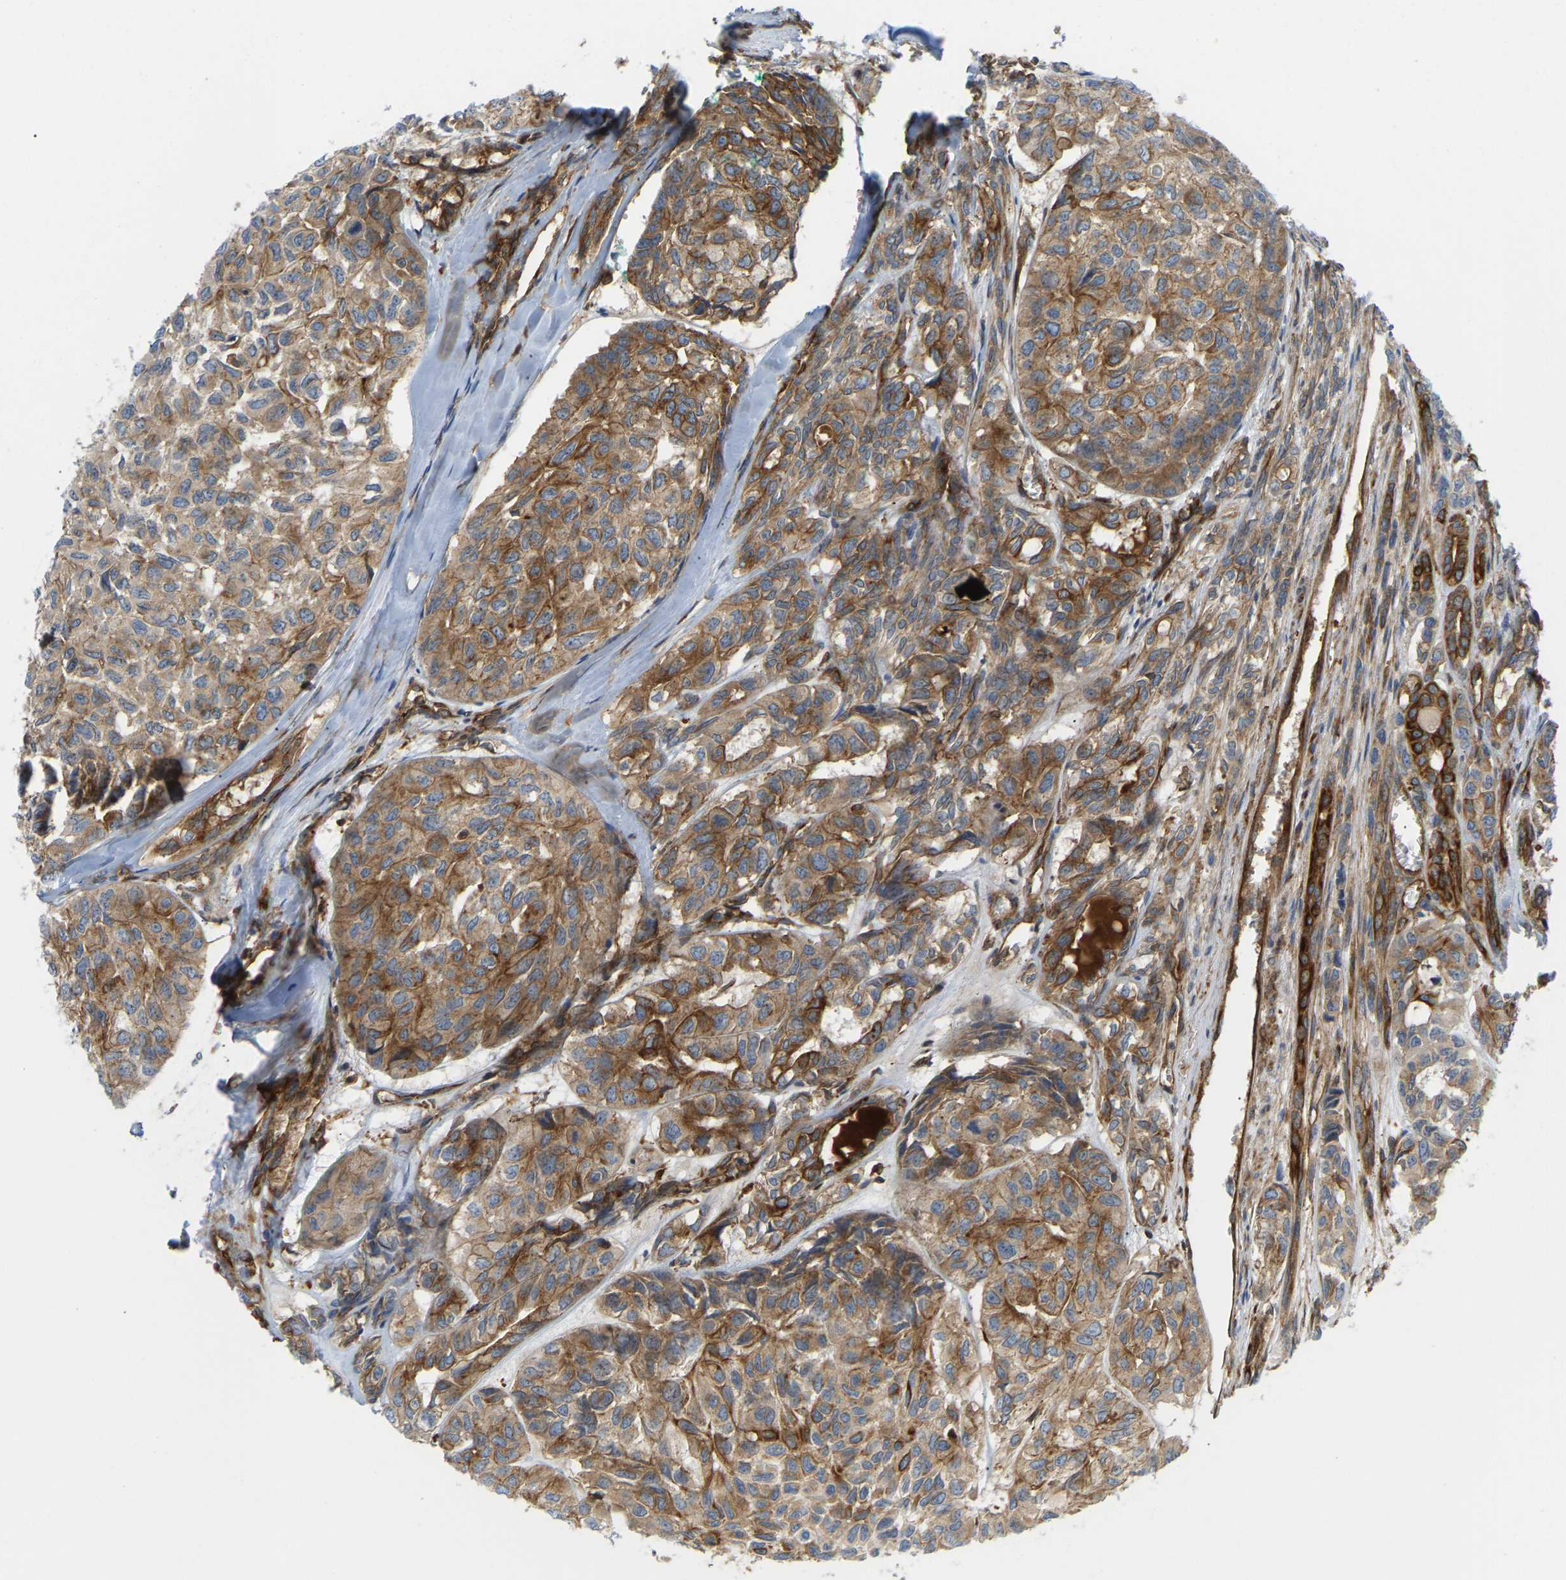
{"staining": {"intensity": "moderate", "quantity": ">75%", "location": "cytoplasmic/membranous"}, "tissue": "head and neck cancer", "cell_type": "Tumor cells", "image_type": "cancer", "snomed": [{"axis": "morphology", "description": "Adenocarcinoma, NOS"}, {"axis": "topography", "description": "Salivary gland, NOS"}, {"axis": "topography", "description": "Head-Neck"}], "caption": "A high-resolution micrograph shows IHC staining of adenocarcinoma (head and neck), which exhibits moderate cytoplasmic/membranous positivity in approximately >75% of tumor cells.", "gene": "PICALM", "patient": {"sex": "female", "age": 76}}